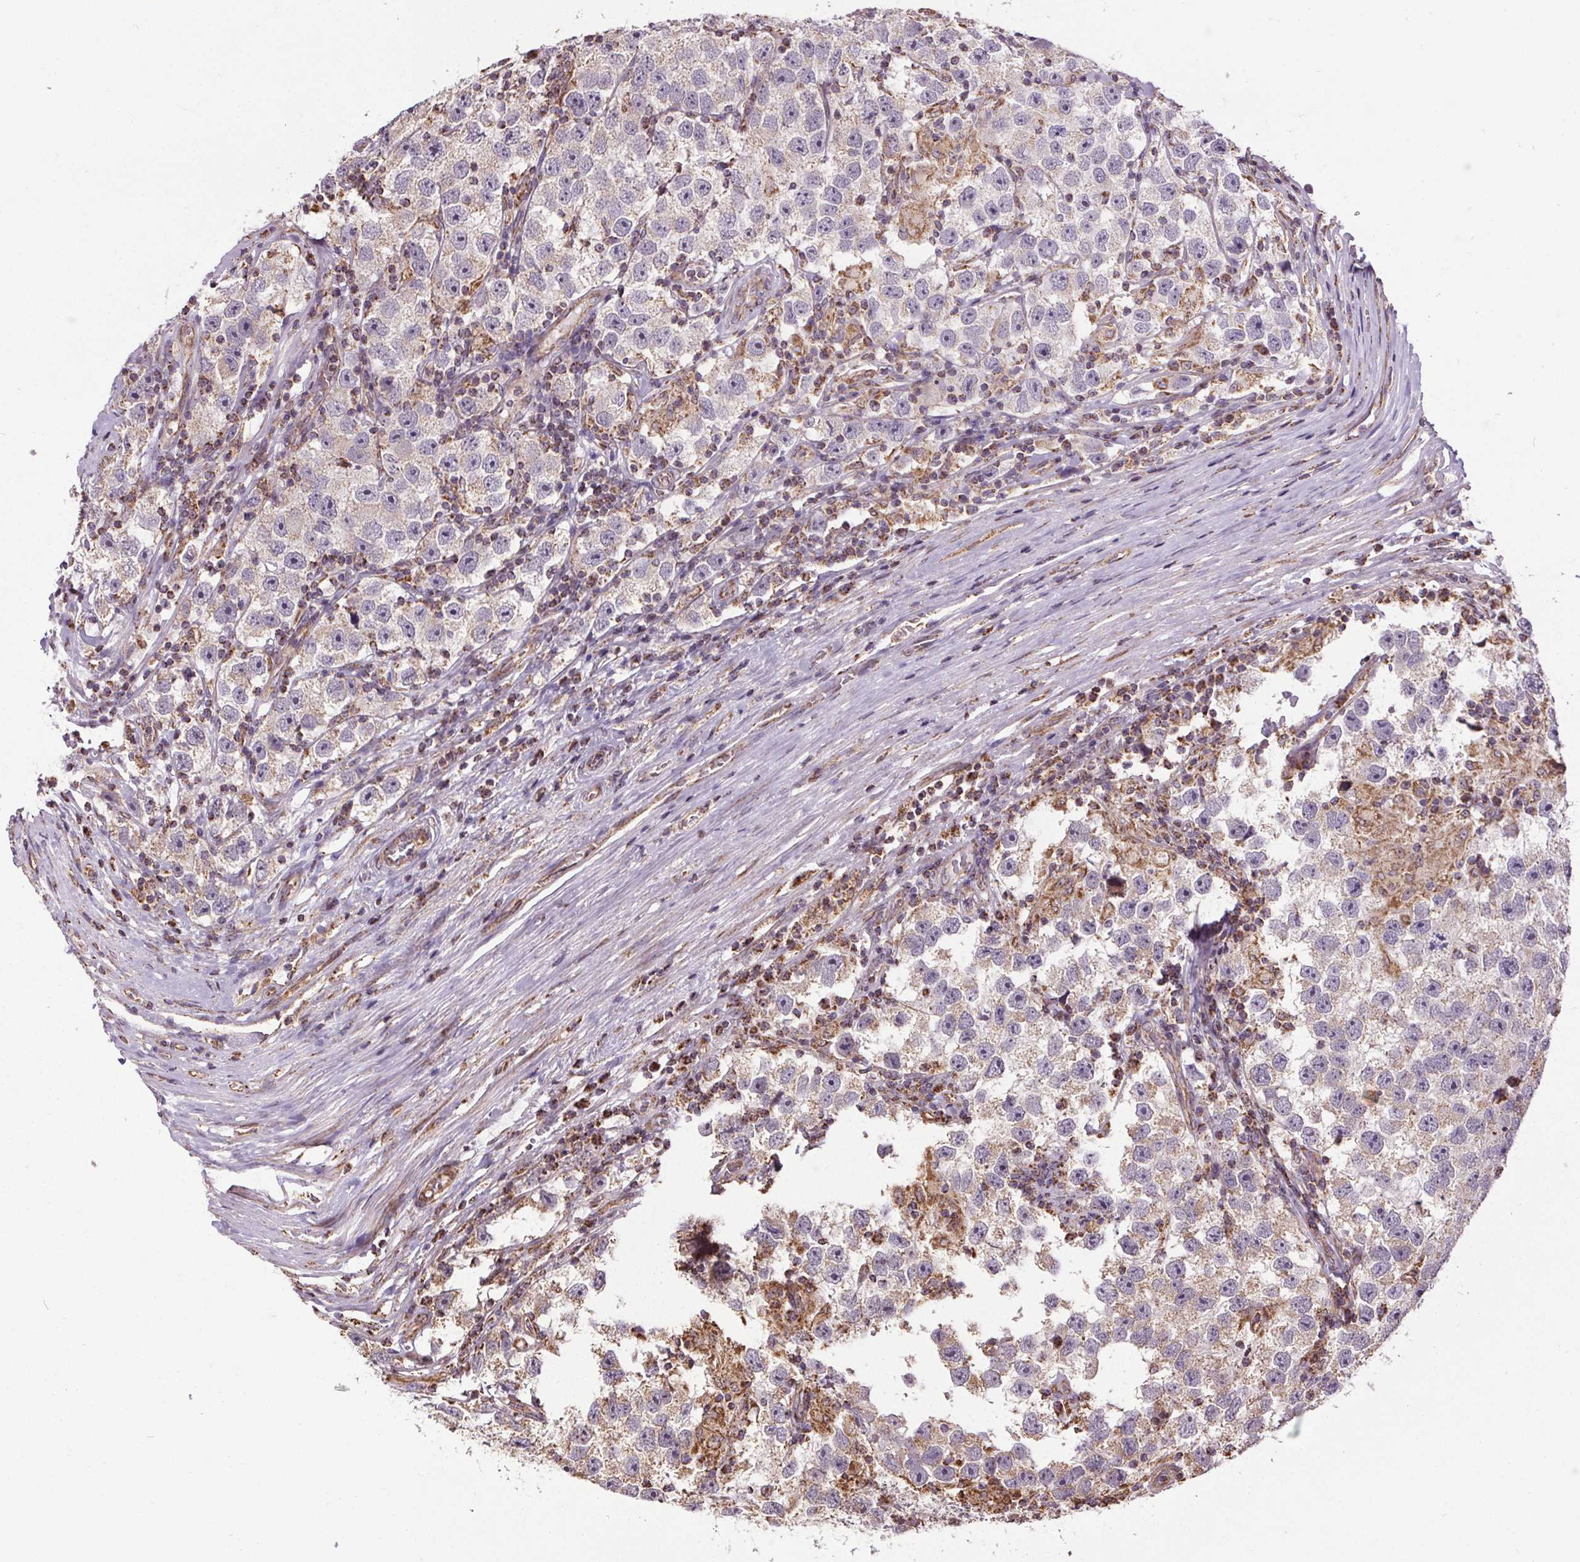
{"staining": {"intensity": "weak", "quantity": "<25%", "location": "cytoplasmic/membranous"}, "tissue": "testis cancer", "cell_type": "Tumor cells", "image_type": "cancer", "snomed": [{"axis": "morphology", "description": "Seminoma, NOS"}, {"axis": "topography", "description": "Testis"}], "caption": "Human testis cancer stained for a protein using immunohistochemistry reveals no positivity in tumor cells.", "gene": "ZNF548", "patient": {"sex": "male", "age": 26}}